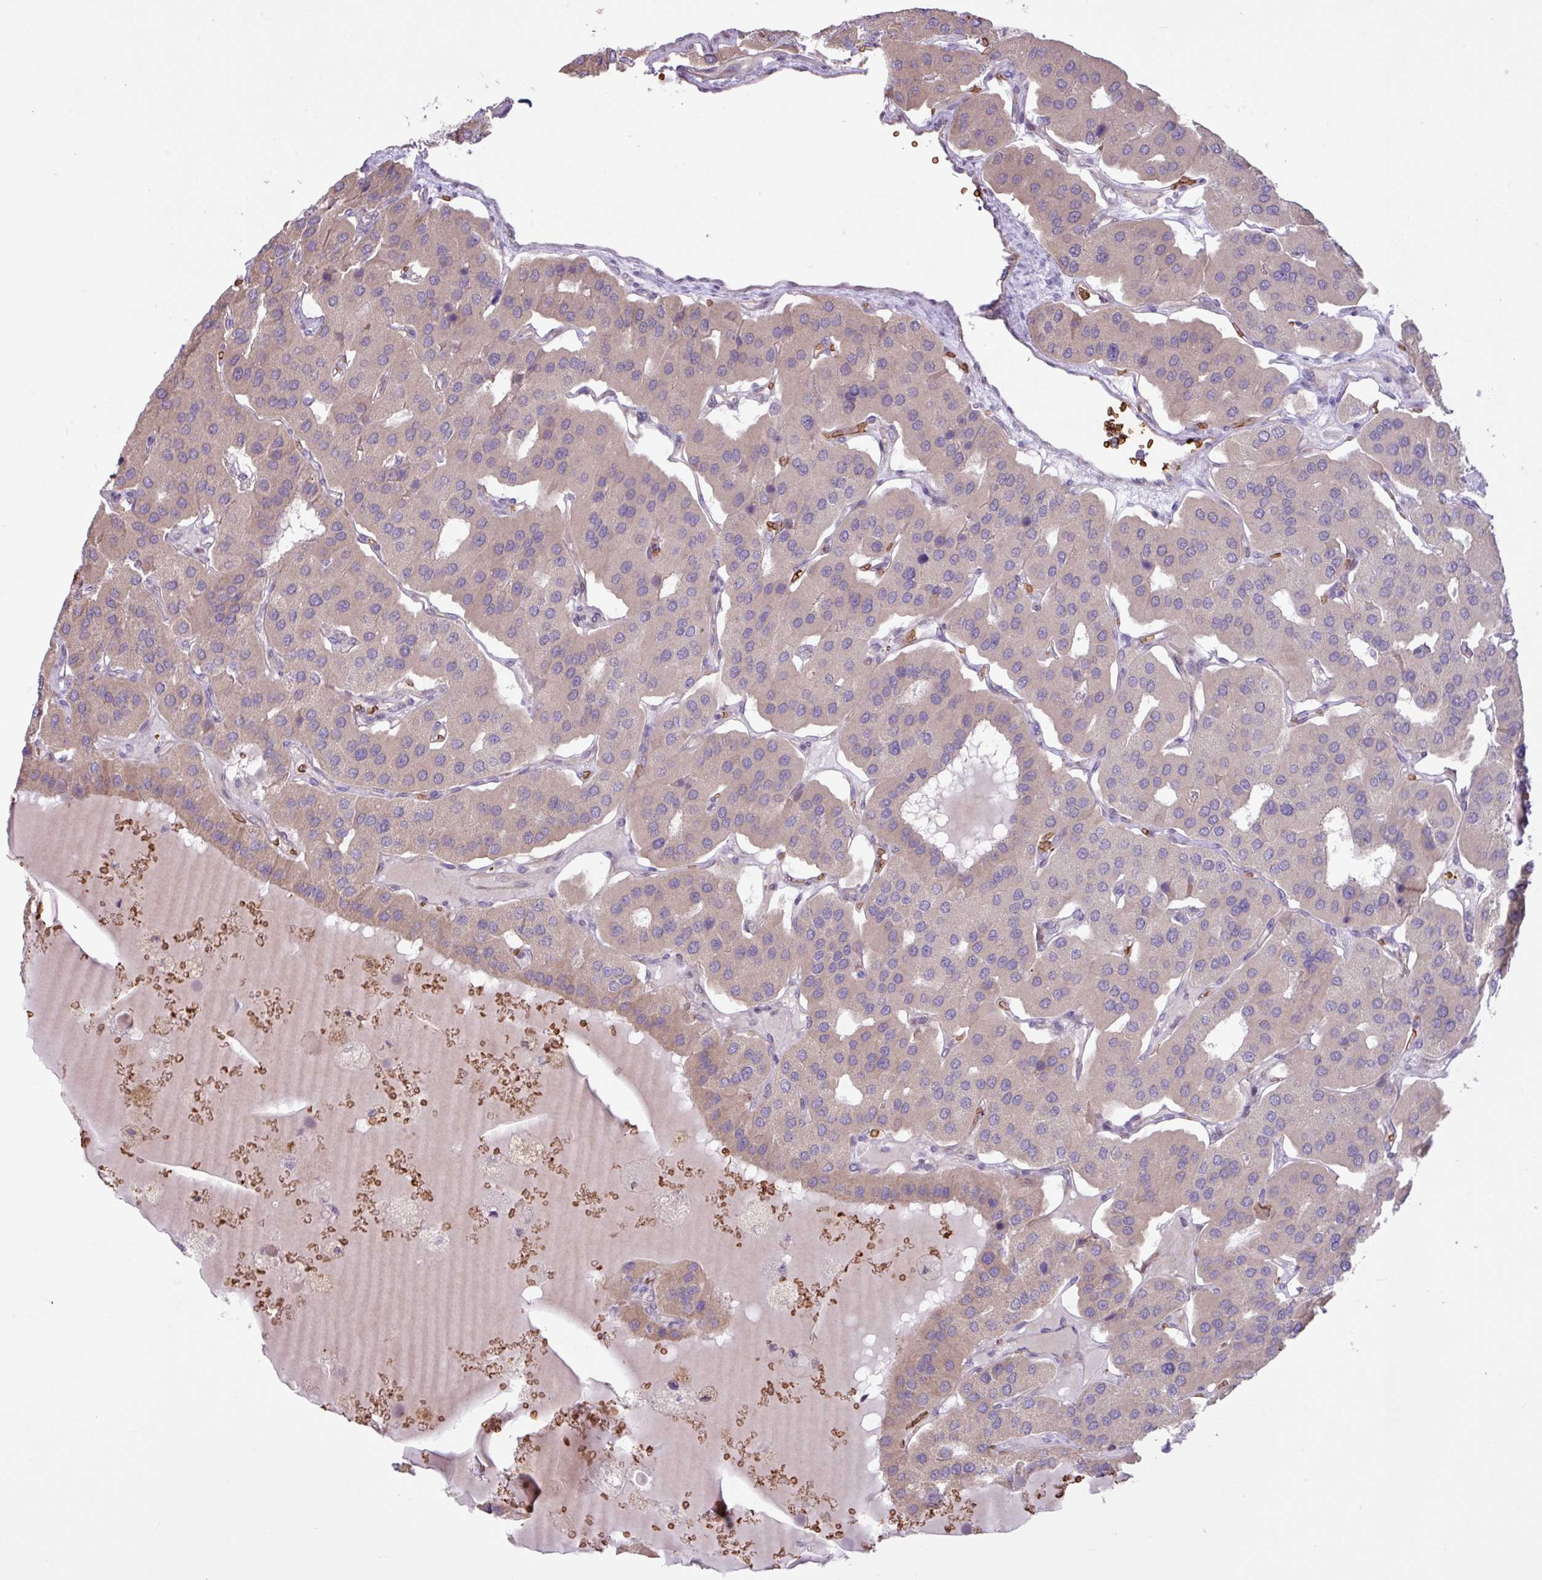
{"staining": {"intensity": "weak", "quantity": "25%-75%", "location": "cytoplasmic/membranous"}, "tissue": "parathyroid gland", "cell_type": "Glandular cells", "image_type": "normal", "snomed": [{"axis": "morphology", "description": "Normal tissue, NOS"}, {"axis": "morphology", "description": "Adenoma, NOS"}, {"axis": "topography", "description": "Parathyroid gland"}], "caption": "Immunohistochemistry staining of unremarkable parathyroid gland, which reveals low levels of weak cytoplasmic/membranous positivity in about 25%-75% of glandular cells indicating weak cytoplasmic/membranous protein positivity. The staining was performed using DAB (brown) for protein detection and nuclei were counterstained in hematoxylin (blue).", "gene": "RAD21L1", "patient": {"sex": "female", "age": 86}}